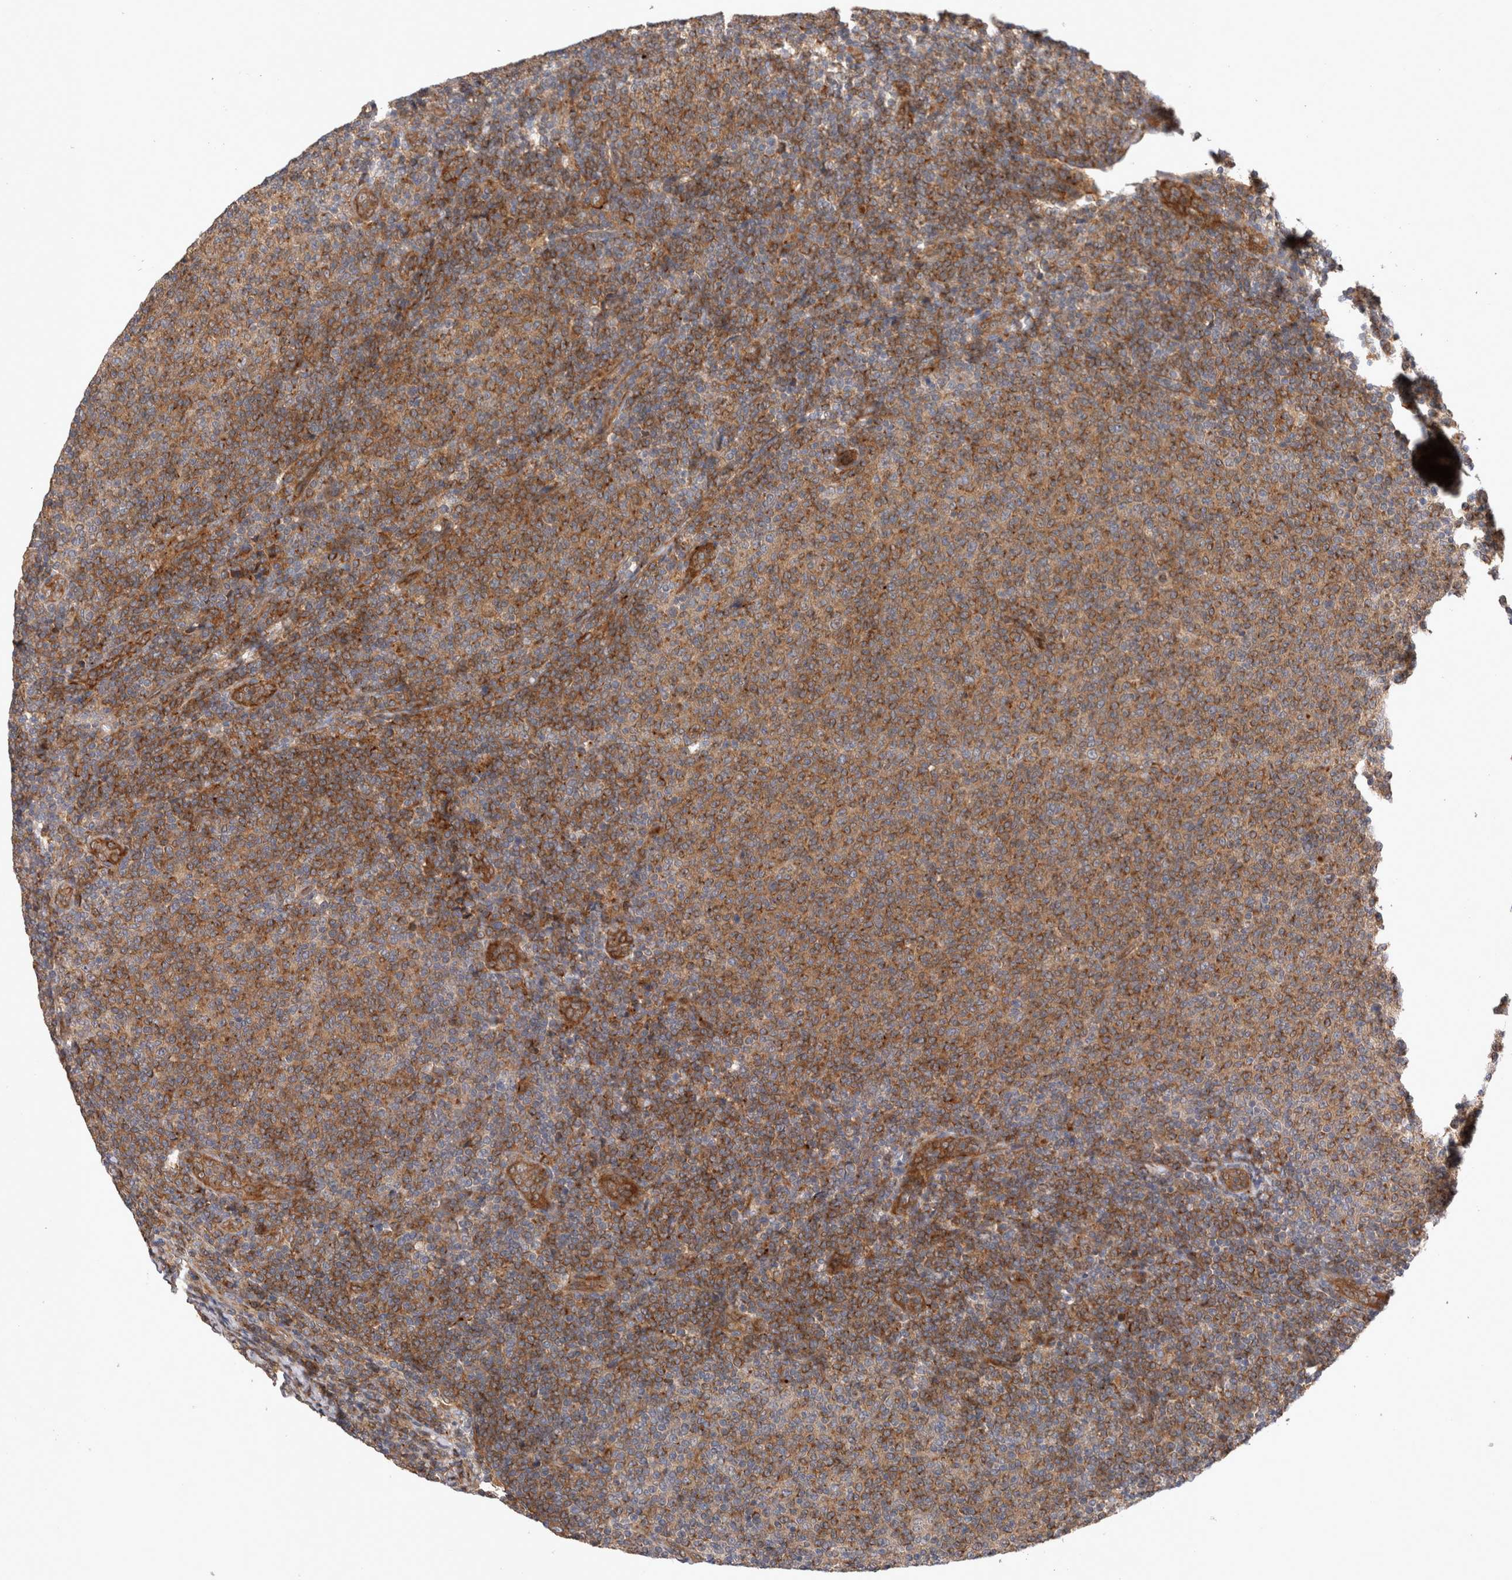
{"staining": {"intensity": "moderate", "quantity": ">75%", "location": "cytoplasmic/membranous"}, "tissue": "lymphoma", "cell_type": "Tumor cells", "image_type": "cancer", "snomed": [{"axis": "morphology", "description": "Malignant lymphoma, non-Hodgkin's type, Low grade"}, {"axis": "topography", "description": "Lymph node"}], "caption": "Tumor cells show medium levels of moderate cytoplasmic/membranous positivity in about >75% of cells in low-grade malignant lymphoma, non-Hodgkin's type.", "gene": "BNIP2", "patient": {"sex": "male", "age": 66}}